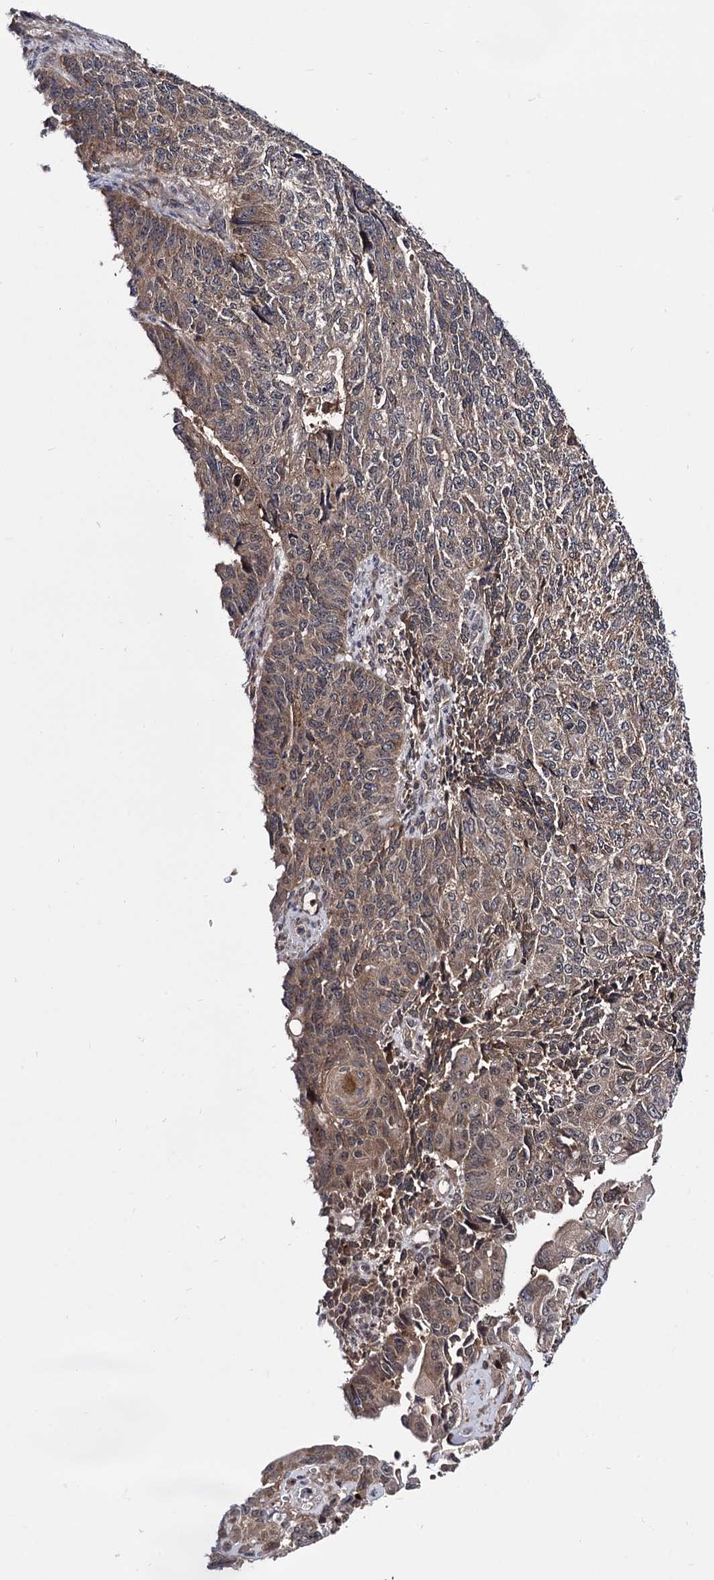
{"staining": {"intensity": "weak", "quantity": ">75%", "location": "cytoplasmic/membranous"}, "tissue": "endometrial cancer", "cell_type": "Tumor cells", "image_type": "cancer", "snomed": [{"axis": "morphology", "description": "Adenocarcinoma, NOS"}, {"axis": "topography", "description": "Endometrium"}], "caption": "A high-resolution micrograph shows immunohistochemistry staining of endometrial cancer, which demonstrates weak cytoplasmic/membranous positivity in about >75% of tumor cells. (DAB (3,3'-diaminobenzidine) IHC with brightfield microscopy, high magnification).", "gene": "MICAL2", "patient": {"sex": "female", "age": 32}}